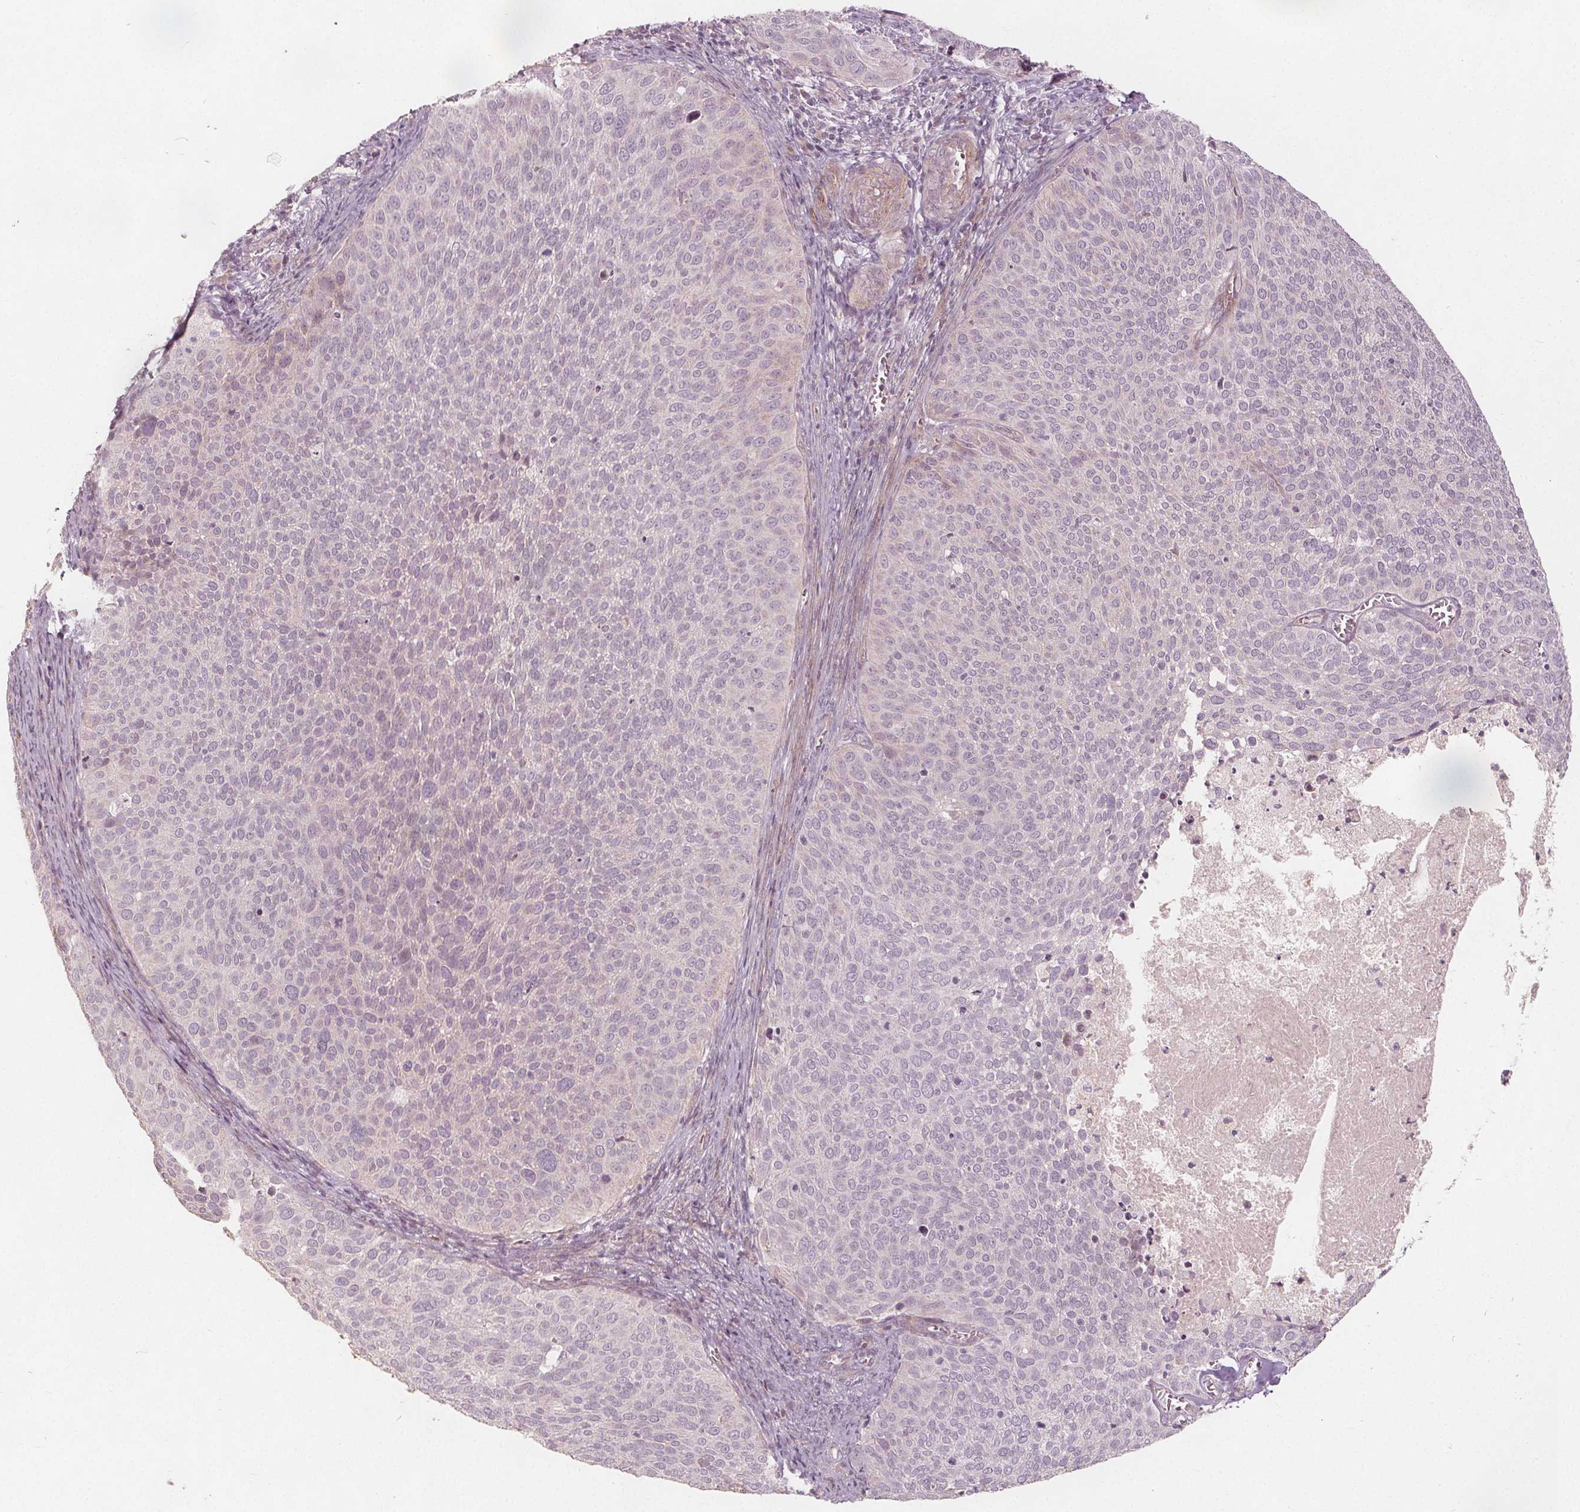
{"staining": {"intensity": "negative", "quantity": "none", "location": "none"}, "tissue": "cervical cancer", "cell_type": "Tumor cells", "image_type": "cancer", "snomed": [{"axis": "morphology", "description": "Squamous cell carcinoma, NOS"}, {"axis": "topography", "description": "Cervix"}], "caption": "The IHC histopathology image has no significant expression in tumor cells of cervical cancer (squamous cell carcinoma) tissue.", "gene": "PTPRT", "patient": {"sex": "female", "age": 39}}